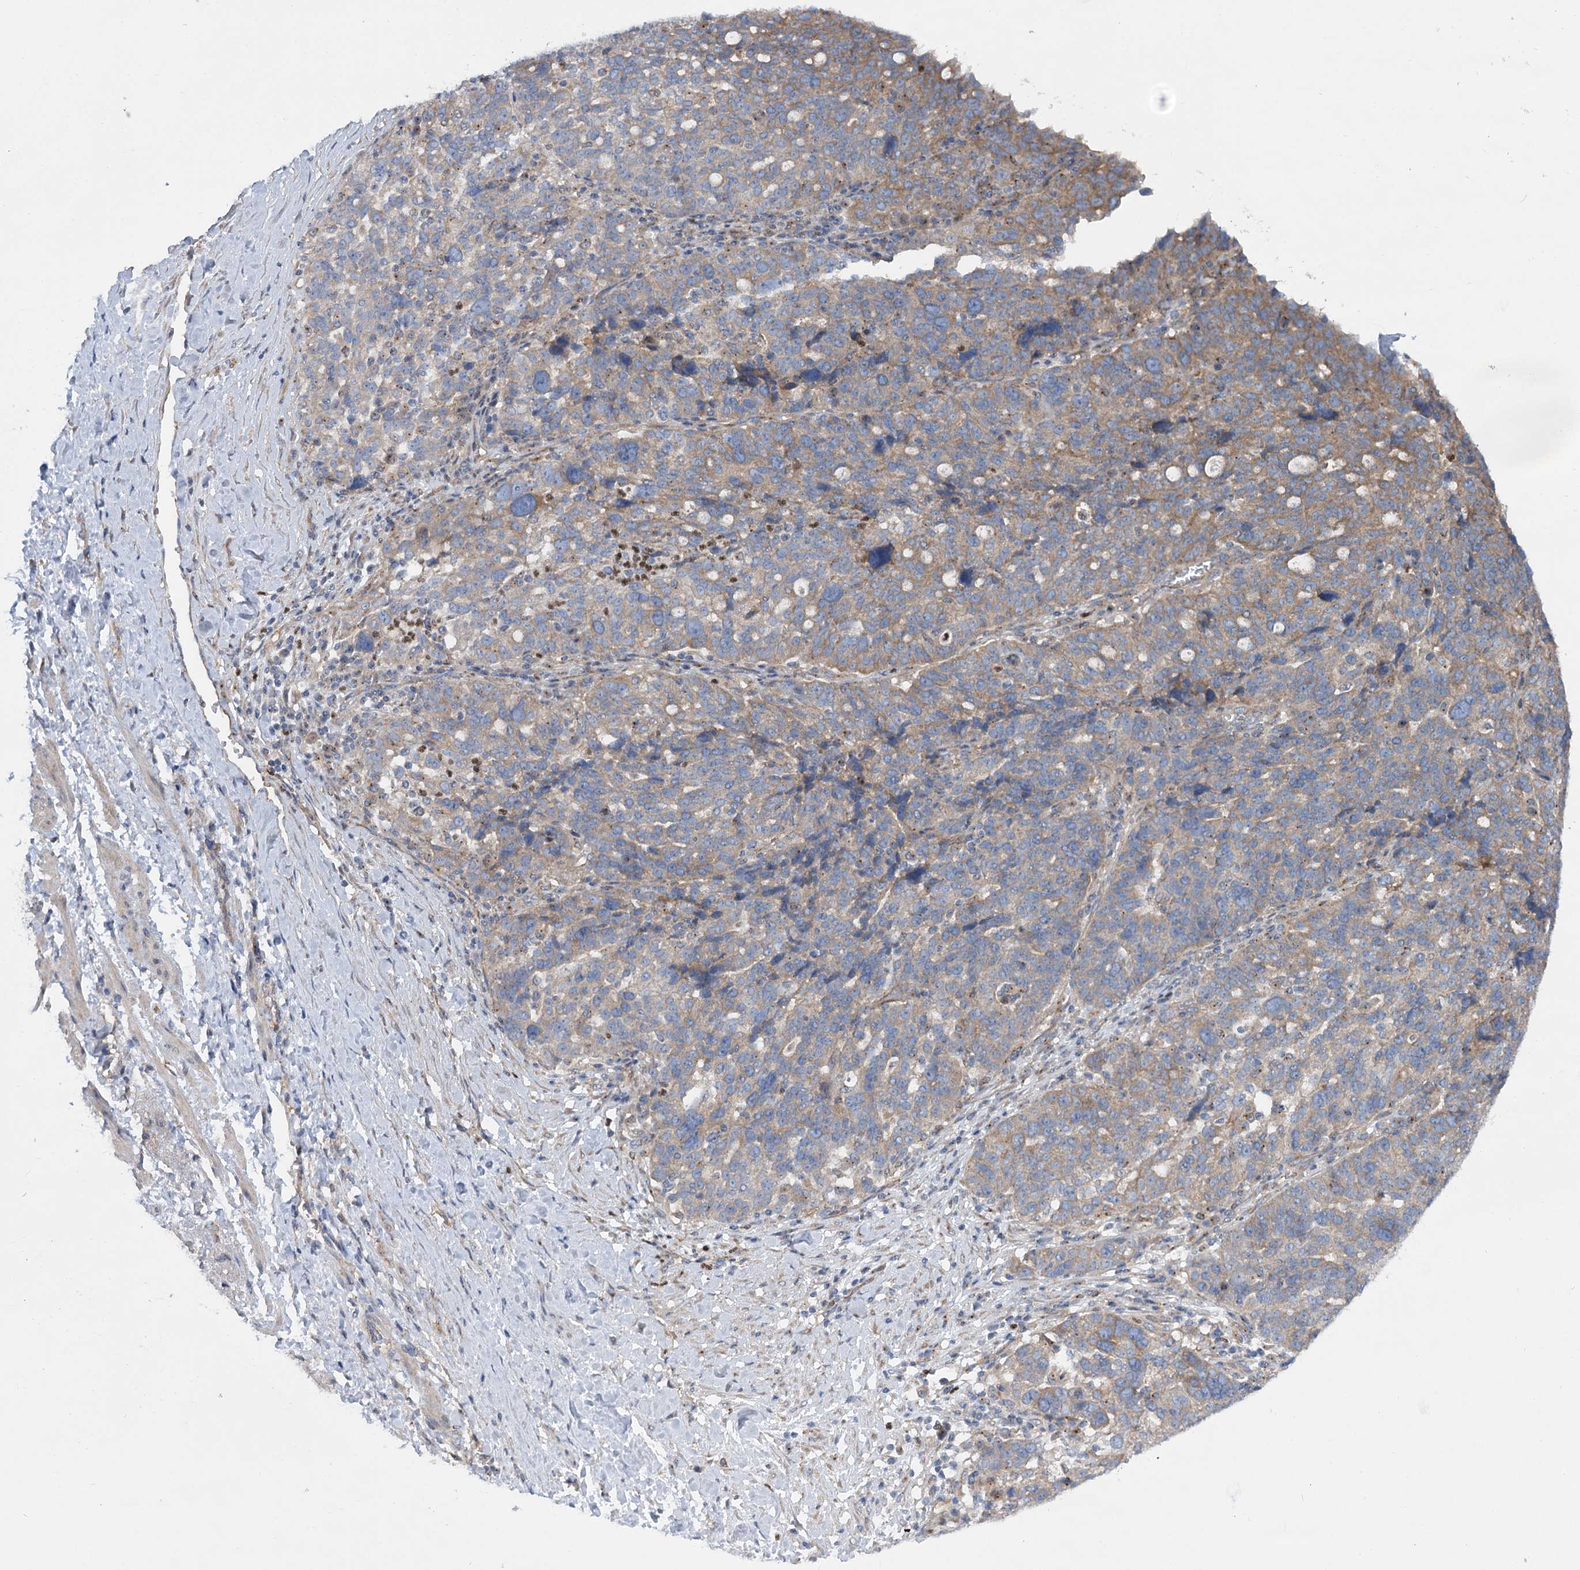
{"staining": {"intensity": "weak", "quantity": ">75%", "location": "cytoplasmic/membranous"}, "tissue": "ovarian cancer", "cell_type": "Tumor cells", "image_type": "cancer", "snomed": [{"axis": "morphology", "description": "Cystadenocarcinoma, serous, NOS"}, {"axis": "topography", "description": "Ovary"}], "caption": "The image reveals staining of ovarian serous cystadenocarcinoma, revealing weak cytoplasmic/membranous protein positivity (brown color) within tumor cells.", "gene": "SCN11A", "patient": {"sex": "female", "age": 59}}